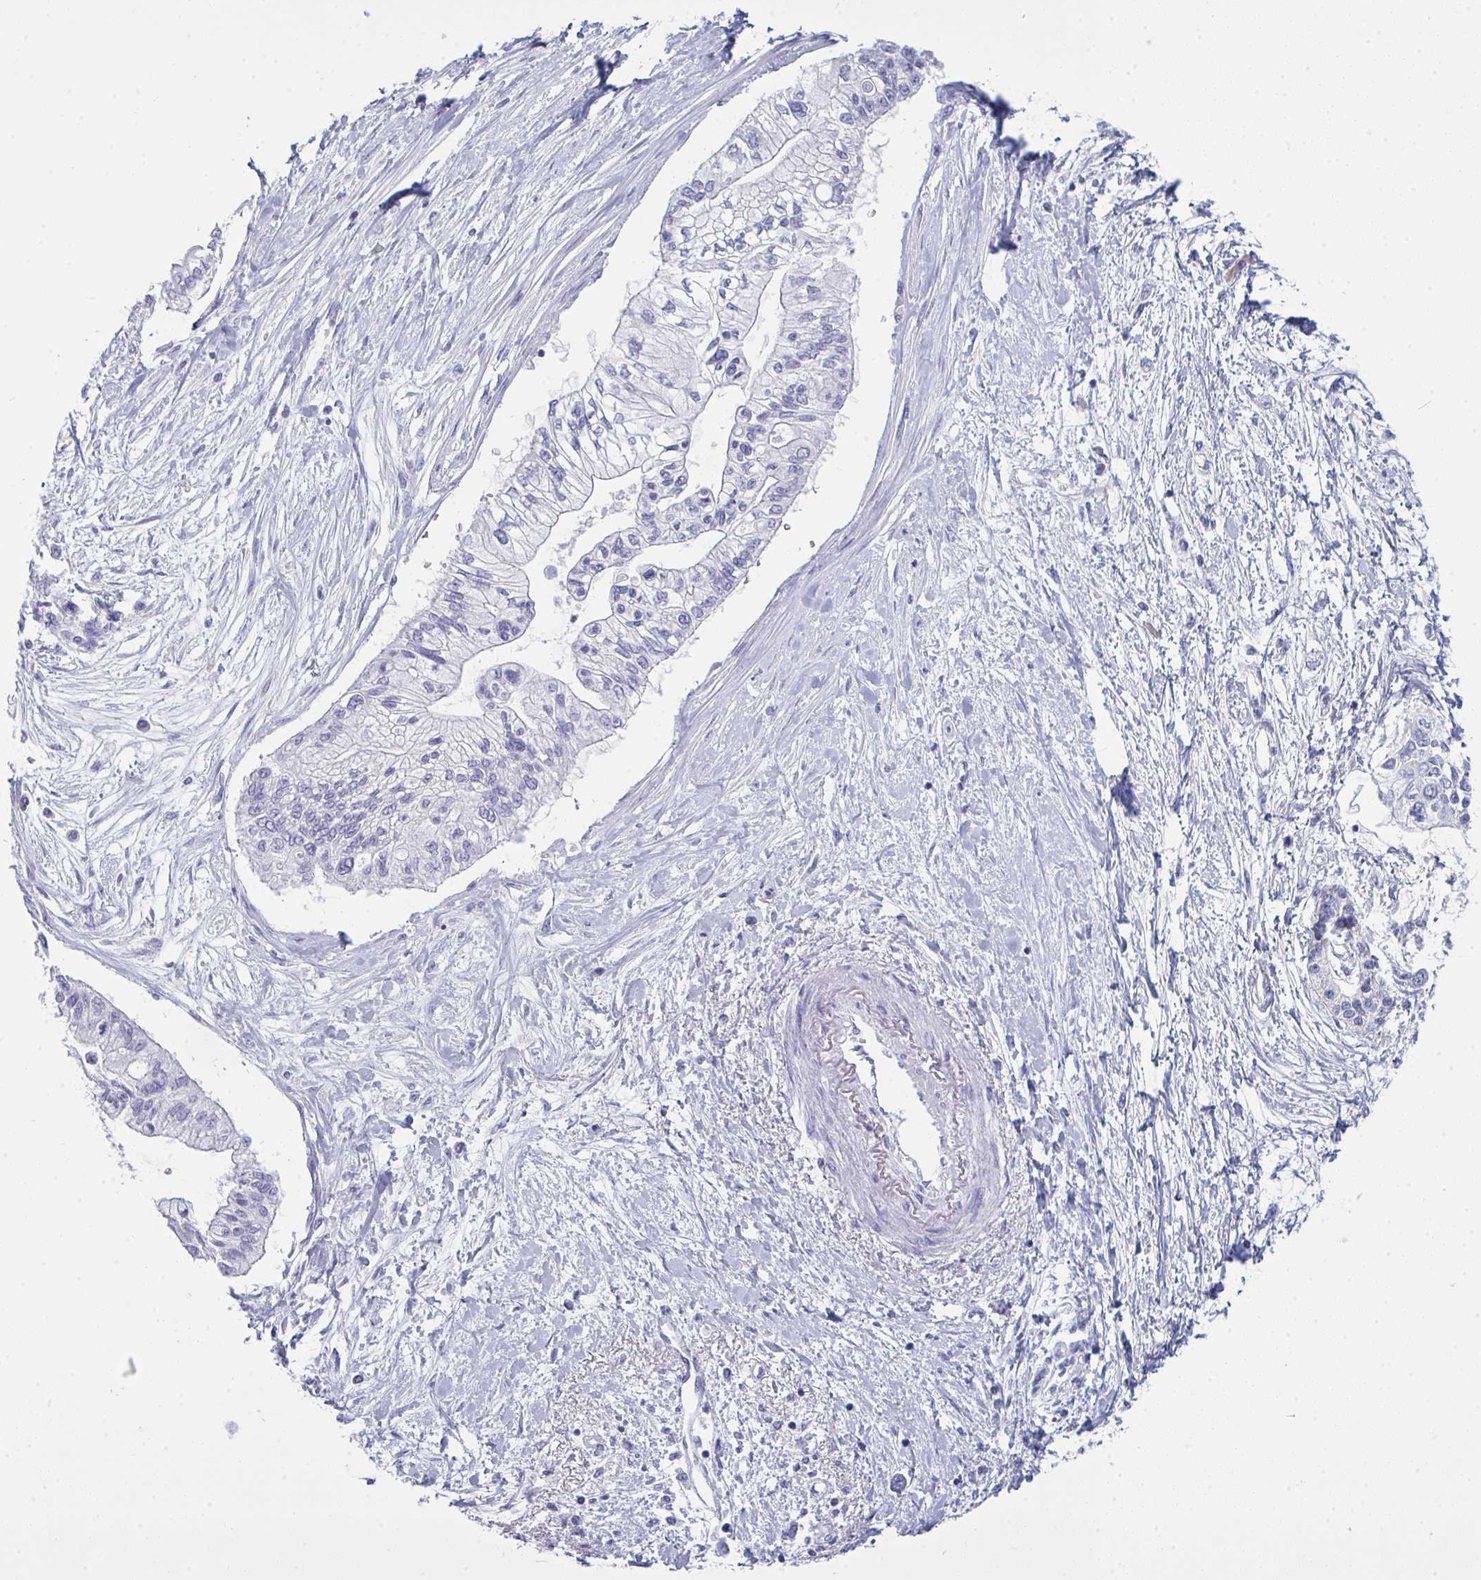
{"staining": {"intensity": "negative", "quantity": "none", "location": "none"}, "tissue": "pancreatic cancer", "cell_type": "Tumor cells", "image_type": "cancer", "snomed": [{"axis": "morphology", "description": "Adenocarcinoma, NOS"}, {"axis": "topography", "description": "Pancreas"}], "caption": "A high-resolution micrograph shows IHC staining of pancreatic adenocarcinoma, which demonstrates no significant staining in tumor cells.", "gene": "SERPINB10", "patient": {"sex": "female", "age": 77}}